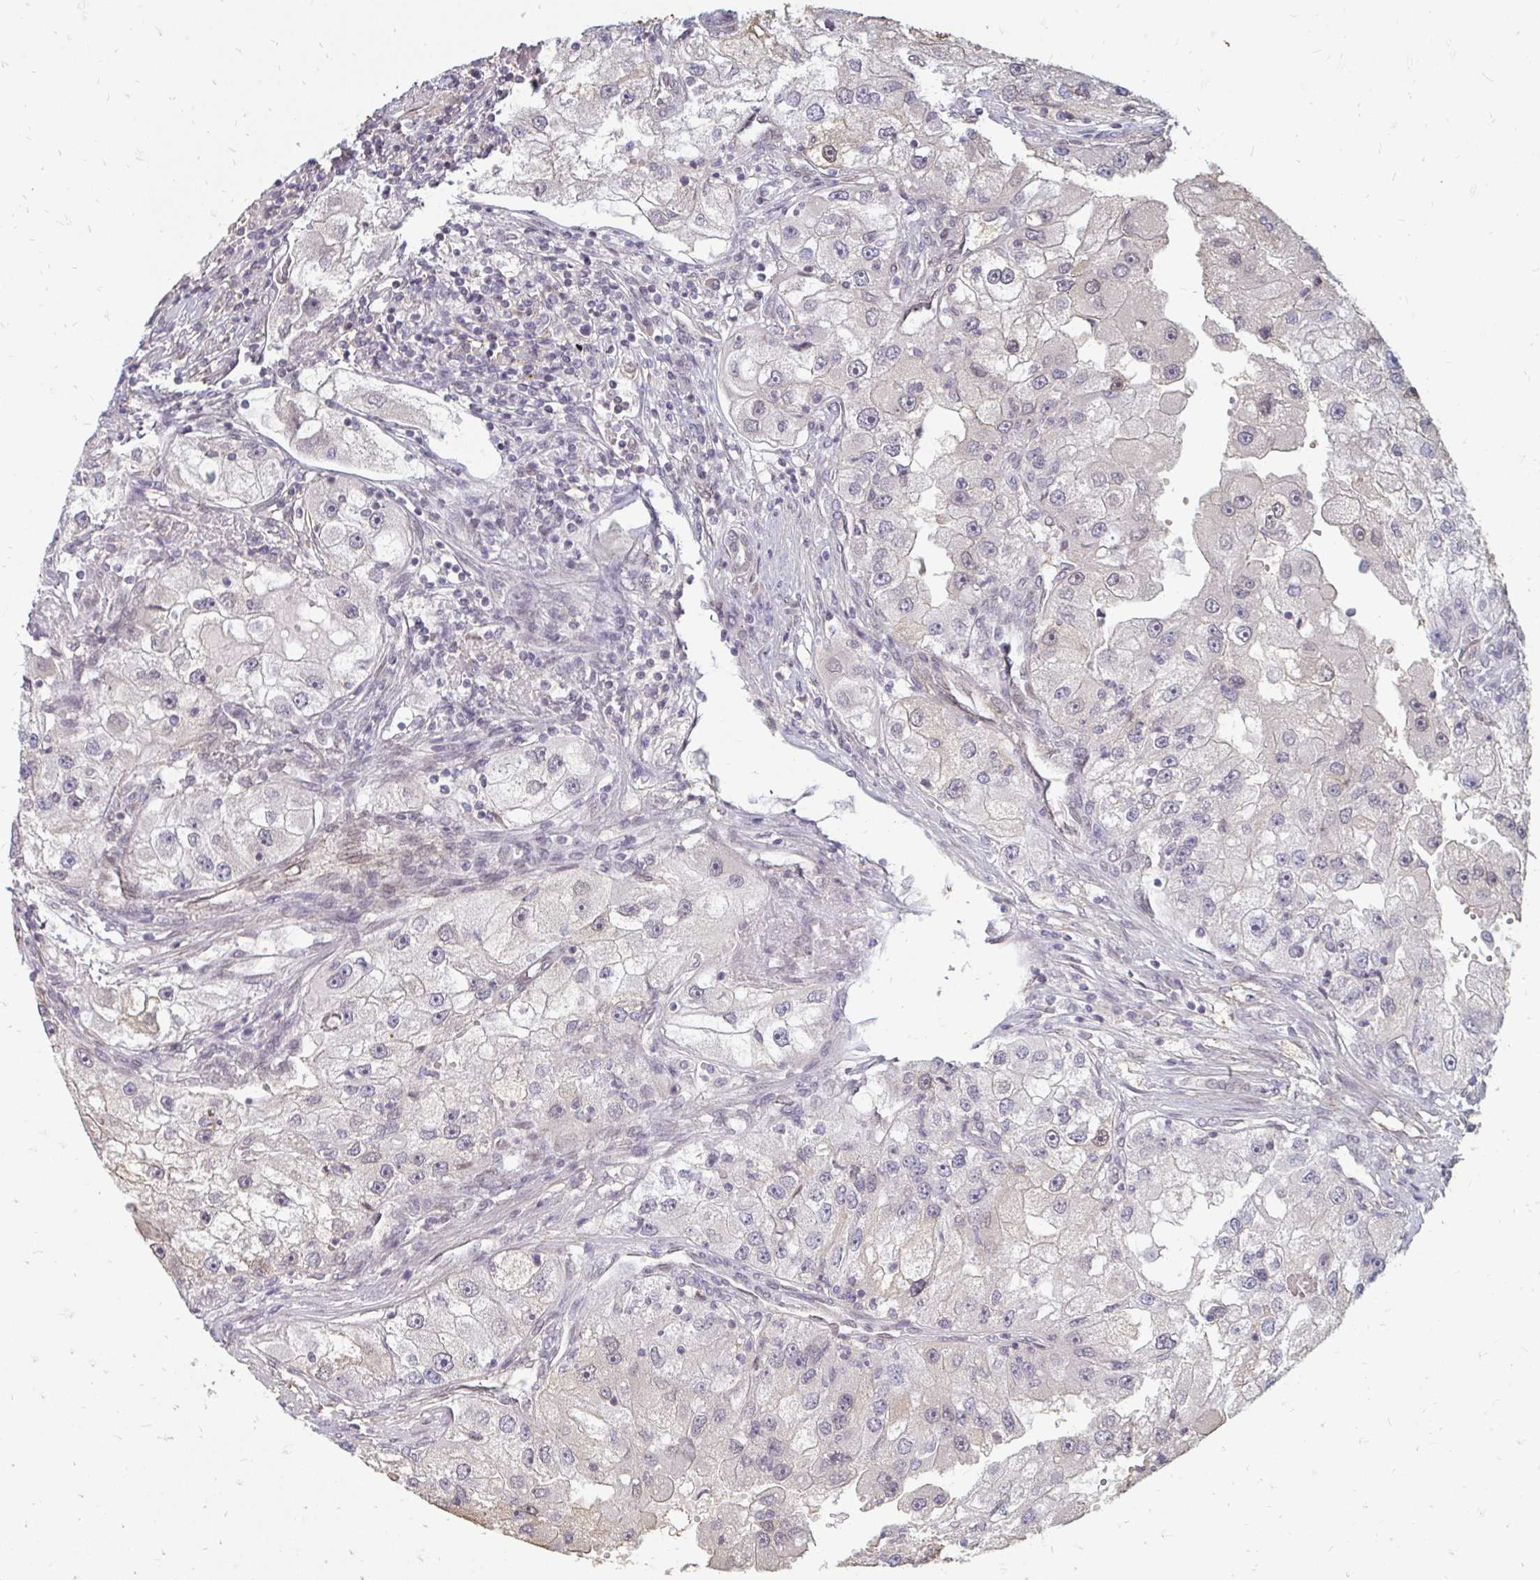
{"staining": {"intensity": "negative", "quantity": "none", "location": "none"}, "tissue": "renal cancer", "cell_type": "Tumor cells", "image_type": "cancer", "snomed": [{"axis": "morphology", "description": "Adenocarcinoma, NOS"}, {"axis": "topography", "description": "Kidney"}], "caption": "Renal cancer (adenocarcinoma) was stained to show a protein in brown. There is no significant positivity in tumor cells.", "gene": "GPC5", "patient": {"sex": "male", "age": 63}}